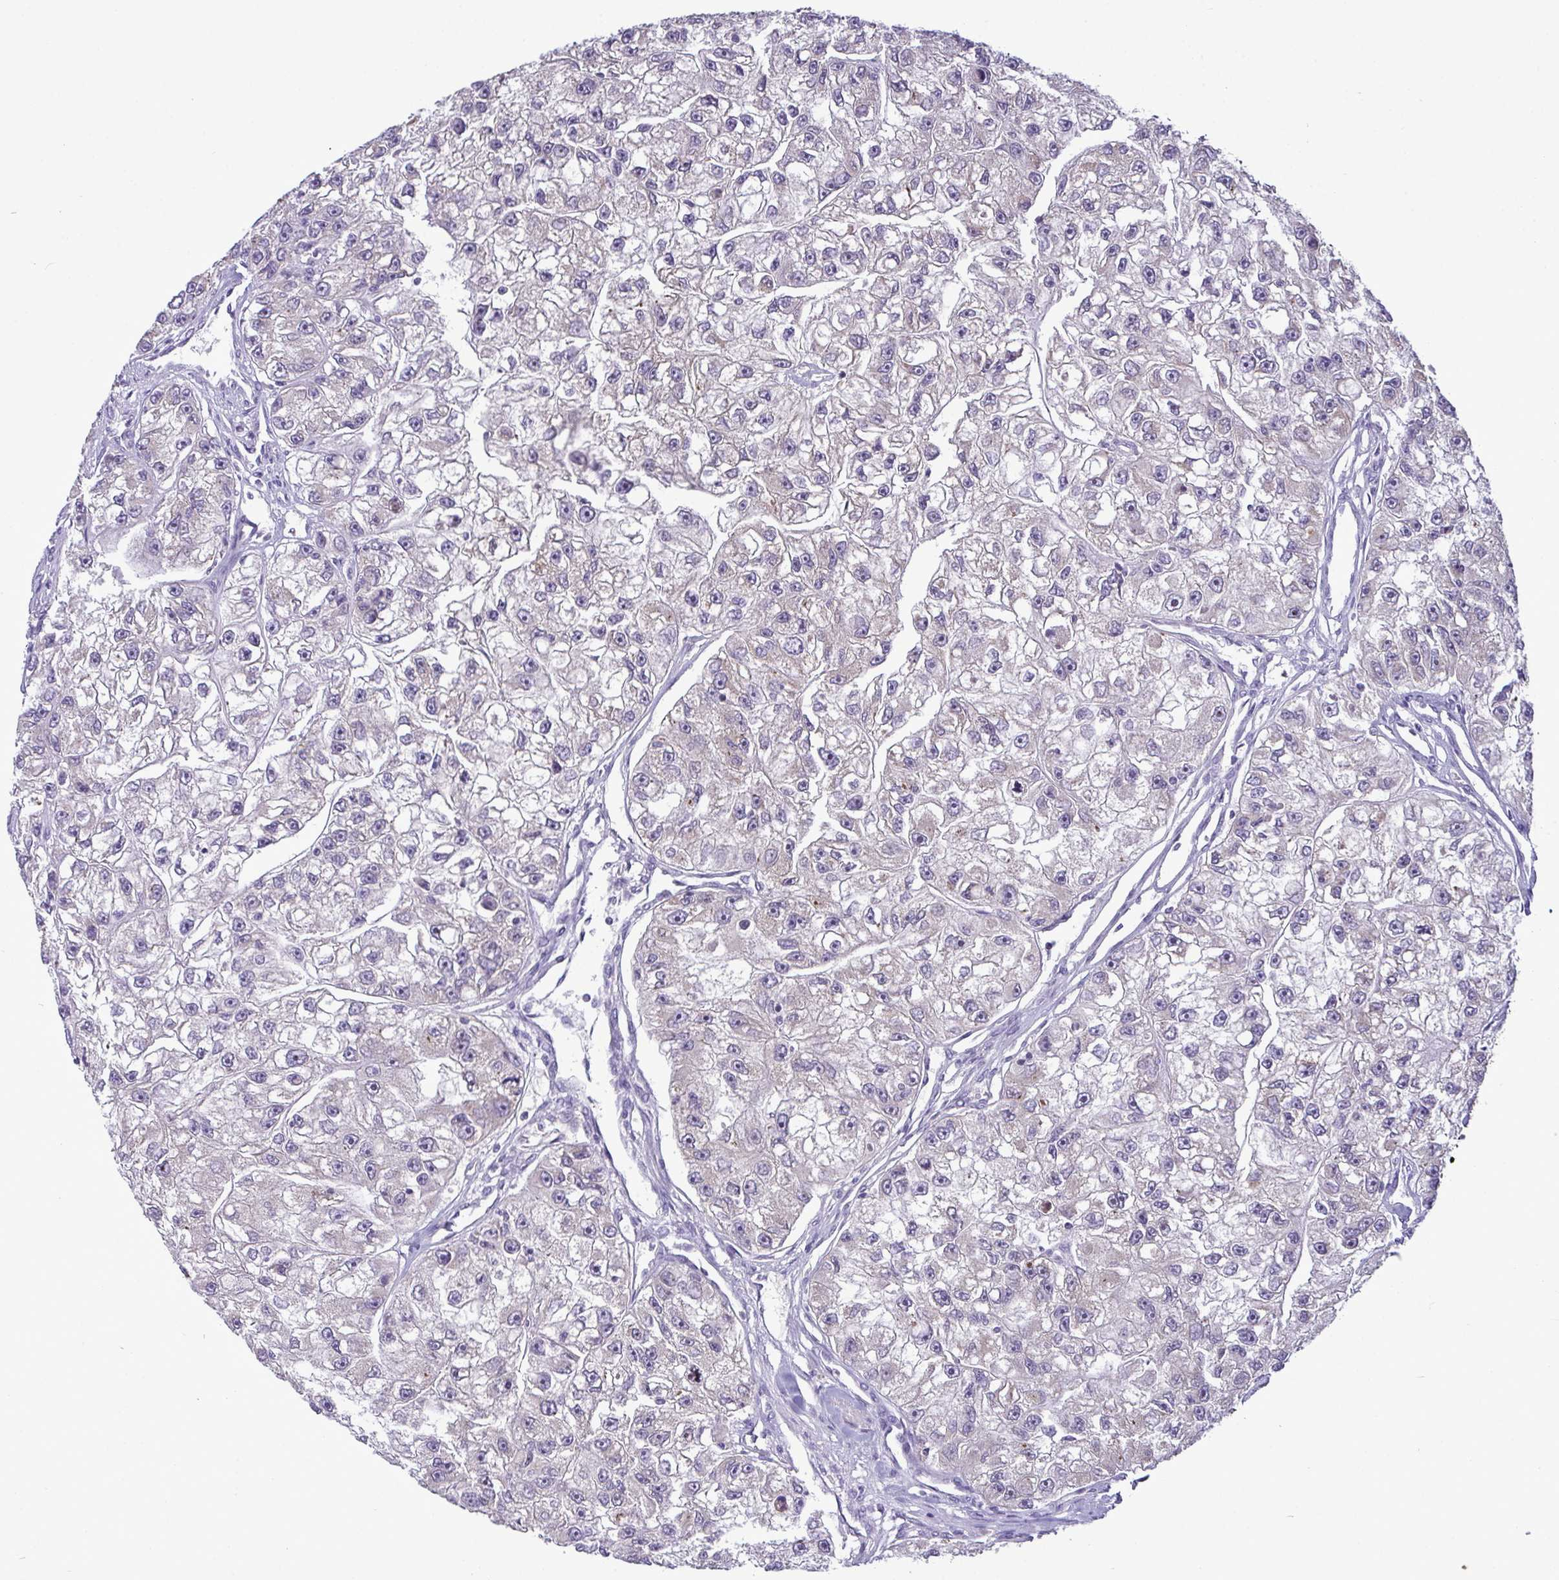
{"staining": {"intensity": "negative", "quantity": "none", "location": "none"}, "tissue": "renal cancer", "cell_type": "Tumor cells", "image_type": "cancer", "snomed": [{"axis": "morphology", "description": "Adenocarcinoma, NOS"}, {"axis": "topography", "description": "Kidney"}], "caption": "Immunohistochemistry (IHC) of human renal adenocarcinoma reveals no expression in tumor cells.", "gene": "NT5C1A", "patient": {"sex": "male", "age": 63}}